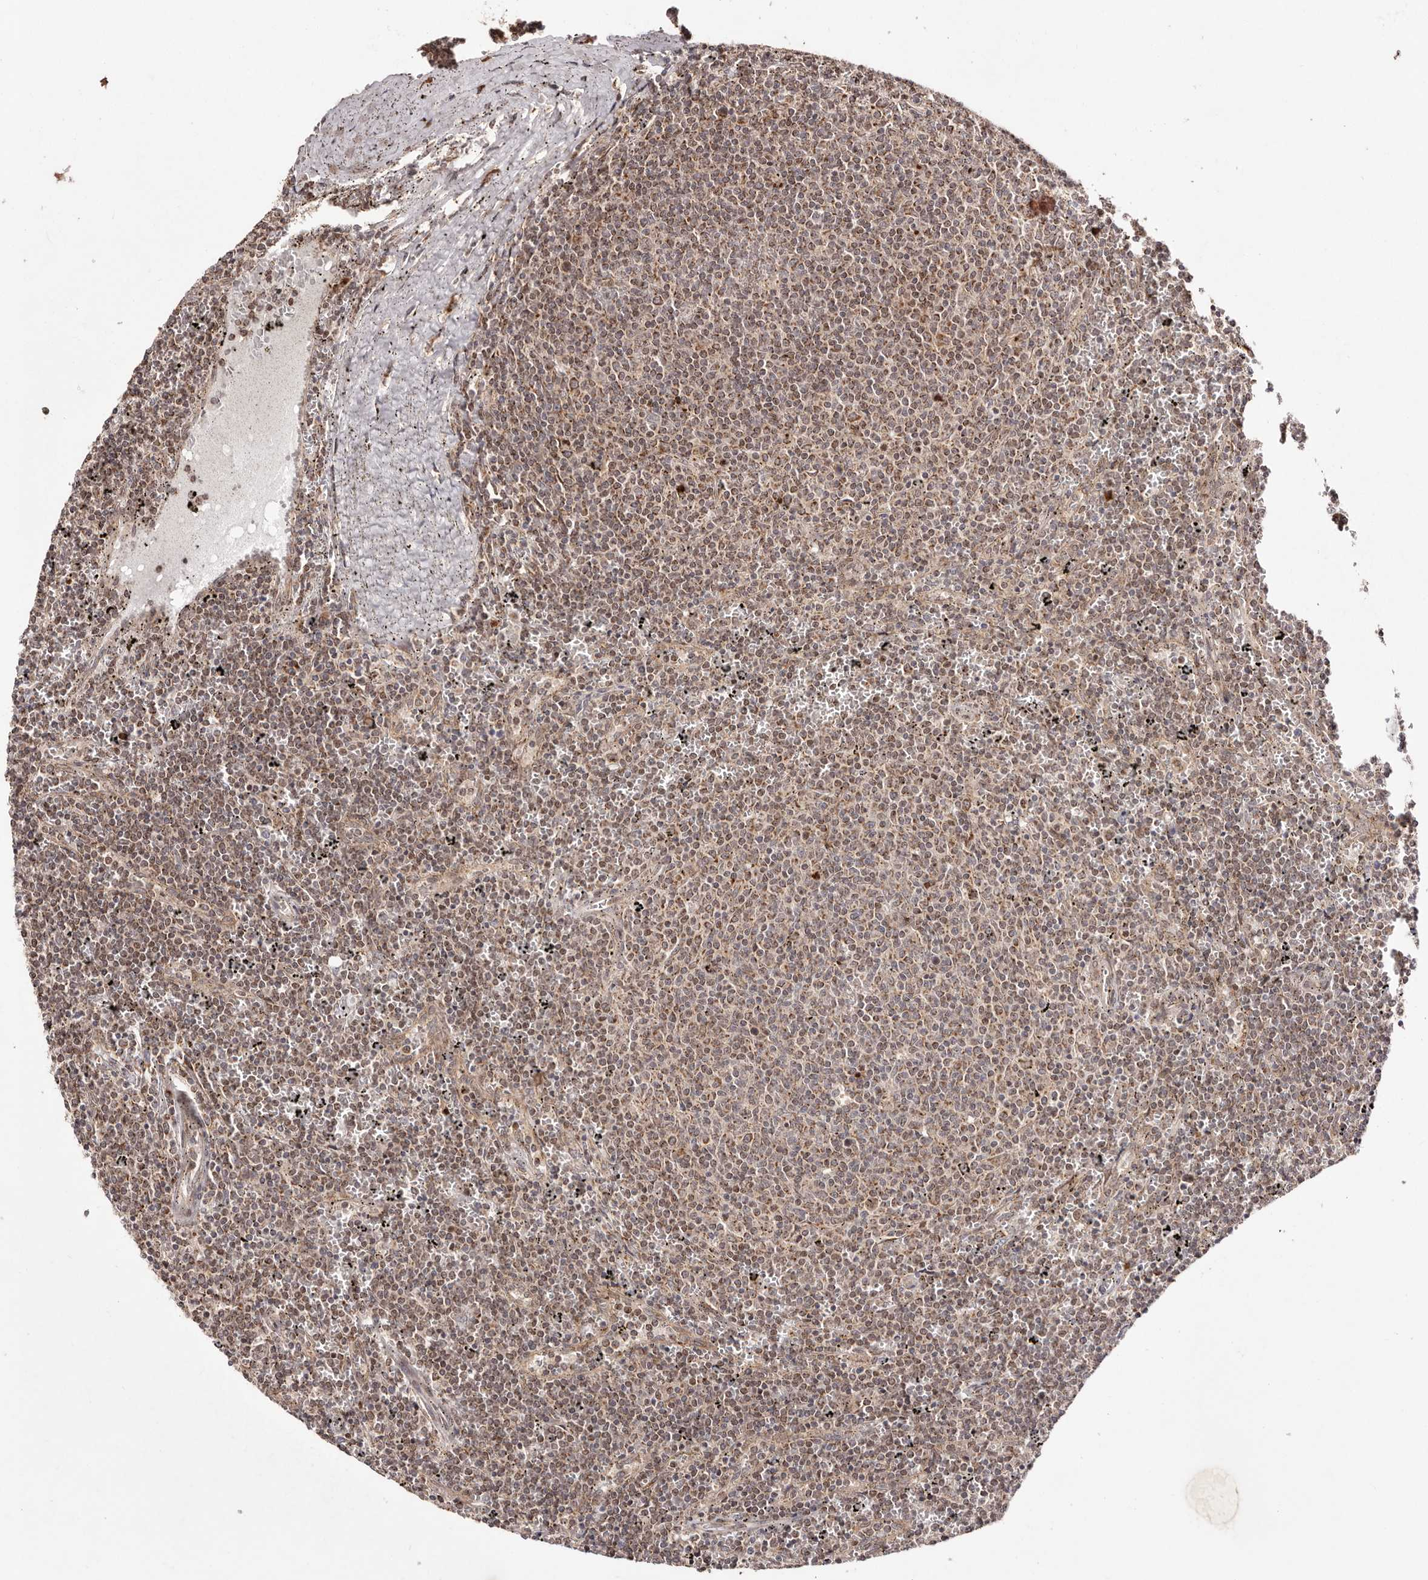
{"staining": {"intensity": "moderate", "quantity": ">75%", "location": "cytoplasmic/membranous"}, "tissue": "lymphoma", "cell_type": "Tumor cells", "image_type": "cancer", "snomed": [{"axis": "morphology", "description": "Malignant lymphoma, non-Hodgkin's type, Low grade"}, {"axis": "topography", "description": "Spleen"}], "caption": "IHC photomicrograph of human lymphoma stained for a protein (brown), which shows medium levels of moderate cytoplasmic/membranous staining in approximately >75% of tumor cells.", "gene": "EGR3", "patient": {"sex": "female", "age": 50}}